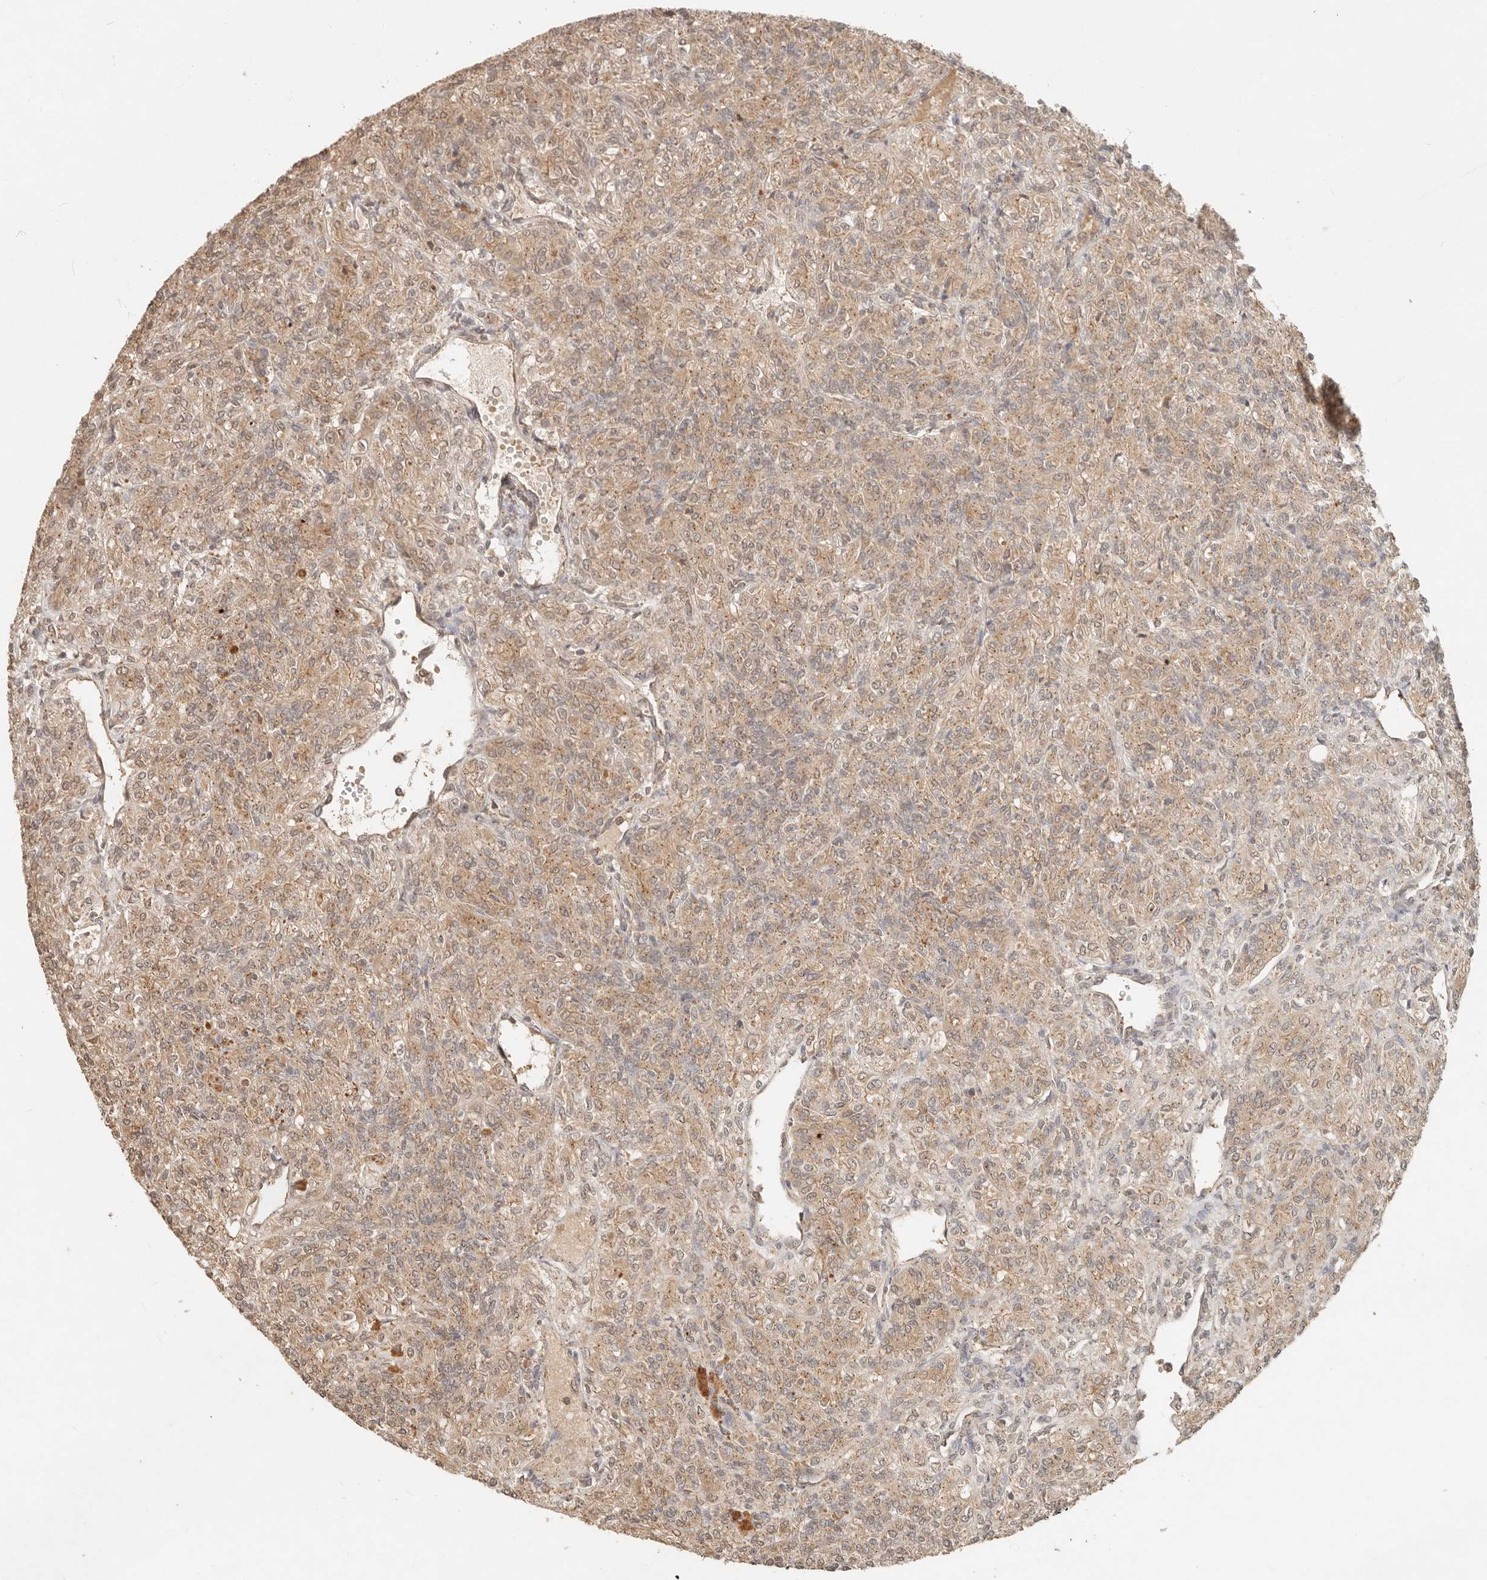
{"staining": {"intensity": "moderate", "quantity": ">75%", "location": "cytoplasmic/membranous"}, "tissue": "renal cancer", "cell_type": "Tumor cells", "image_type": "cancer", "snomed": [{"axis": "morphology", "description": "Adenocarcinoma, NOS"}, {"axis": "topography", "description": "Kidney"}], "caption": "Immunohistochemistry (DAB (3,3'-diaminobenzidine)) staining of renal cancer (adenocarcinoma) shows moderate cytoplasmic/membranous protein positivity in approximately >75% of tumor cells.", "gene": "LMO4", "patient": {"sex": "male", "age": 77}}